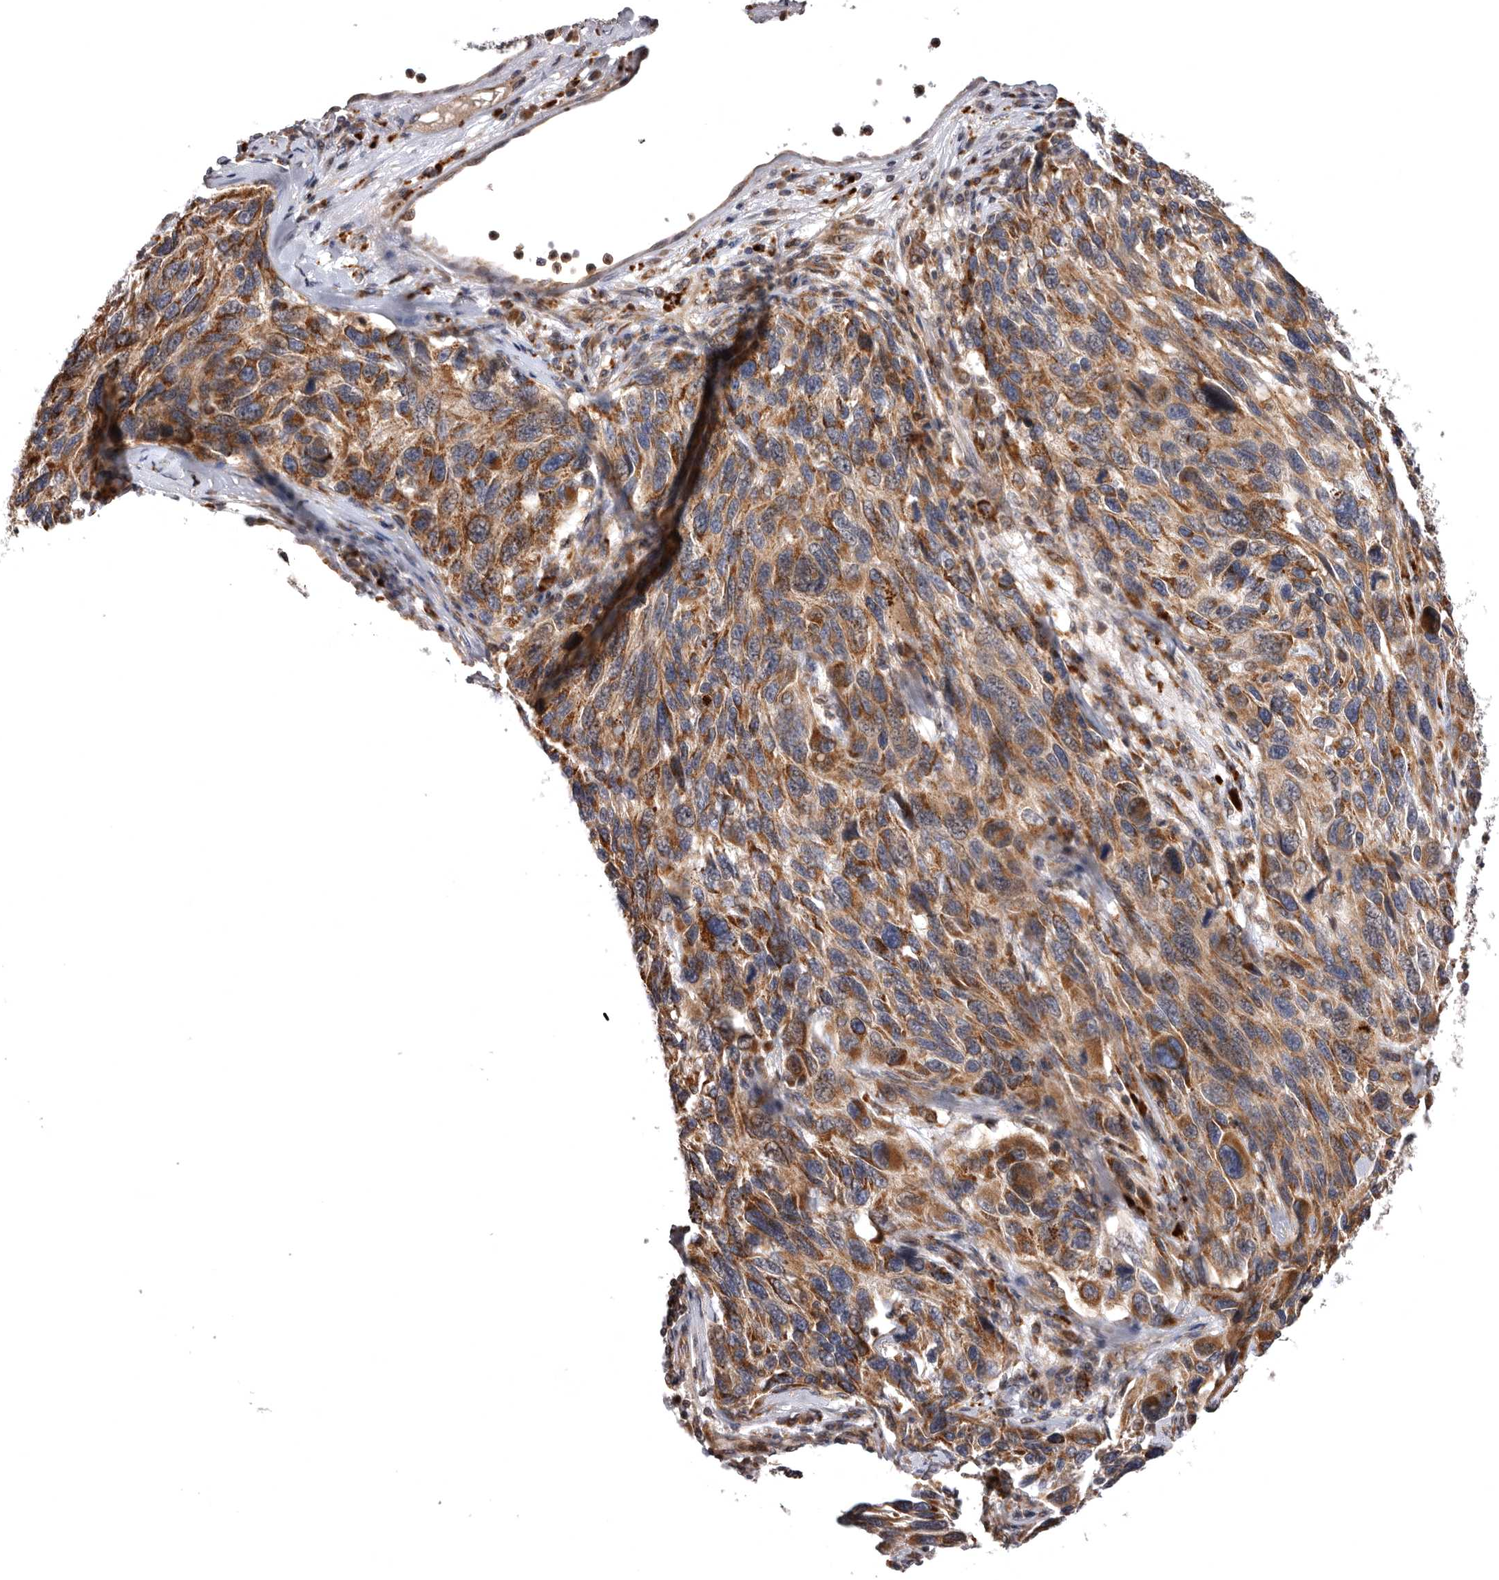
{"staining": {"intensity": "moderate", "quantity": ">75%", "location": "cytoplasmic/membranous"}, "tissue": "melanoma", "cell_type": "Tumor cells", "image_type": "cancer", "snomed": [{"axis": "morphology", "description": "Malignant melanoma, NOS"}, {"axis": "topography", "description": "Skin"}], "caption": "Tumor cells exhibit moderate cytoplasmic/membranous positivity in about >75% of cells in melanoma. Nuclei are stained in blue.", "gene": "ADCY2", "patient": {"sex": "male", "age": 53}}